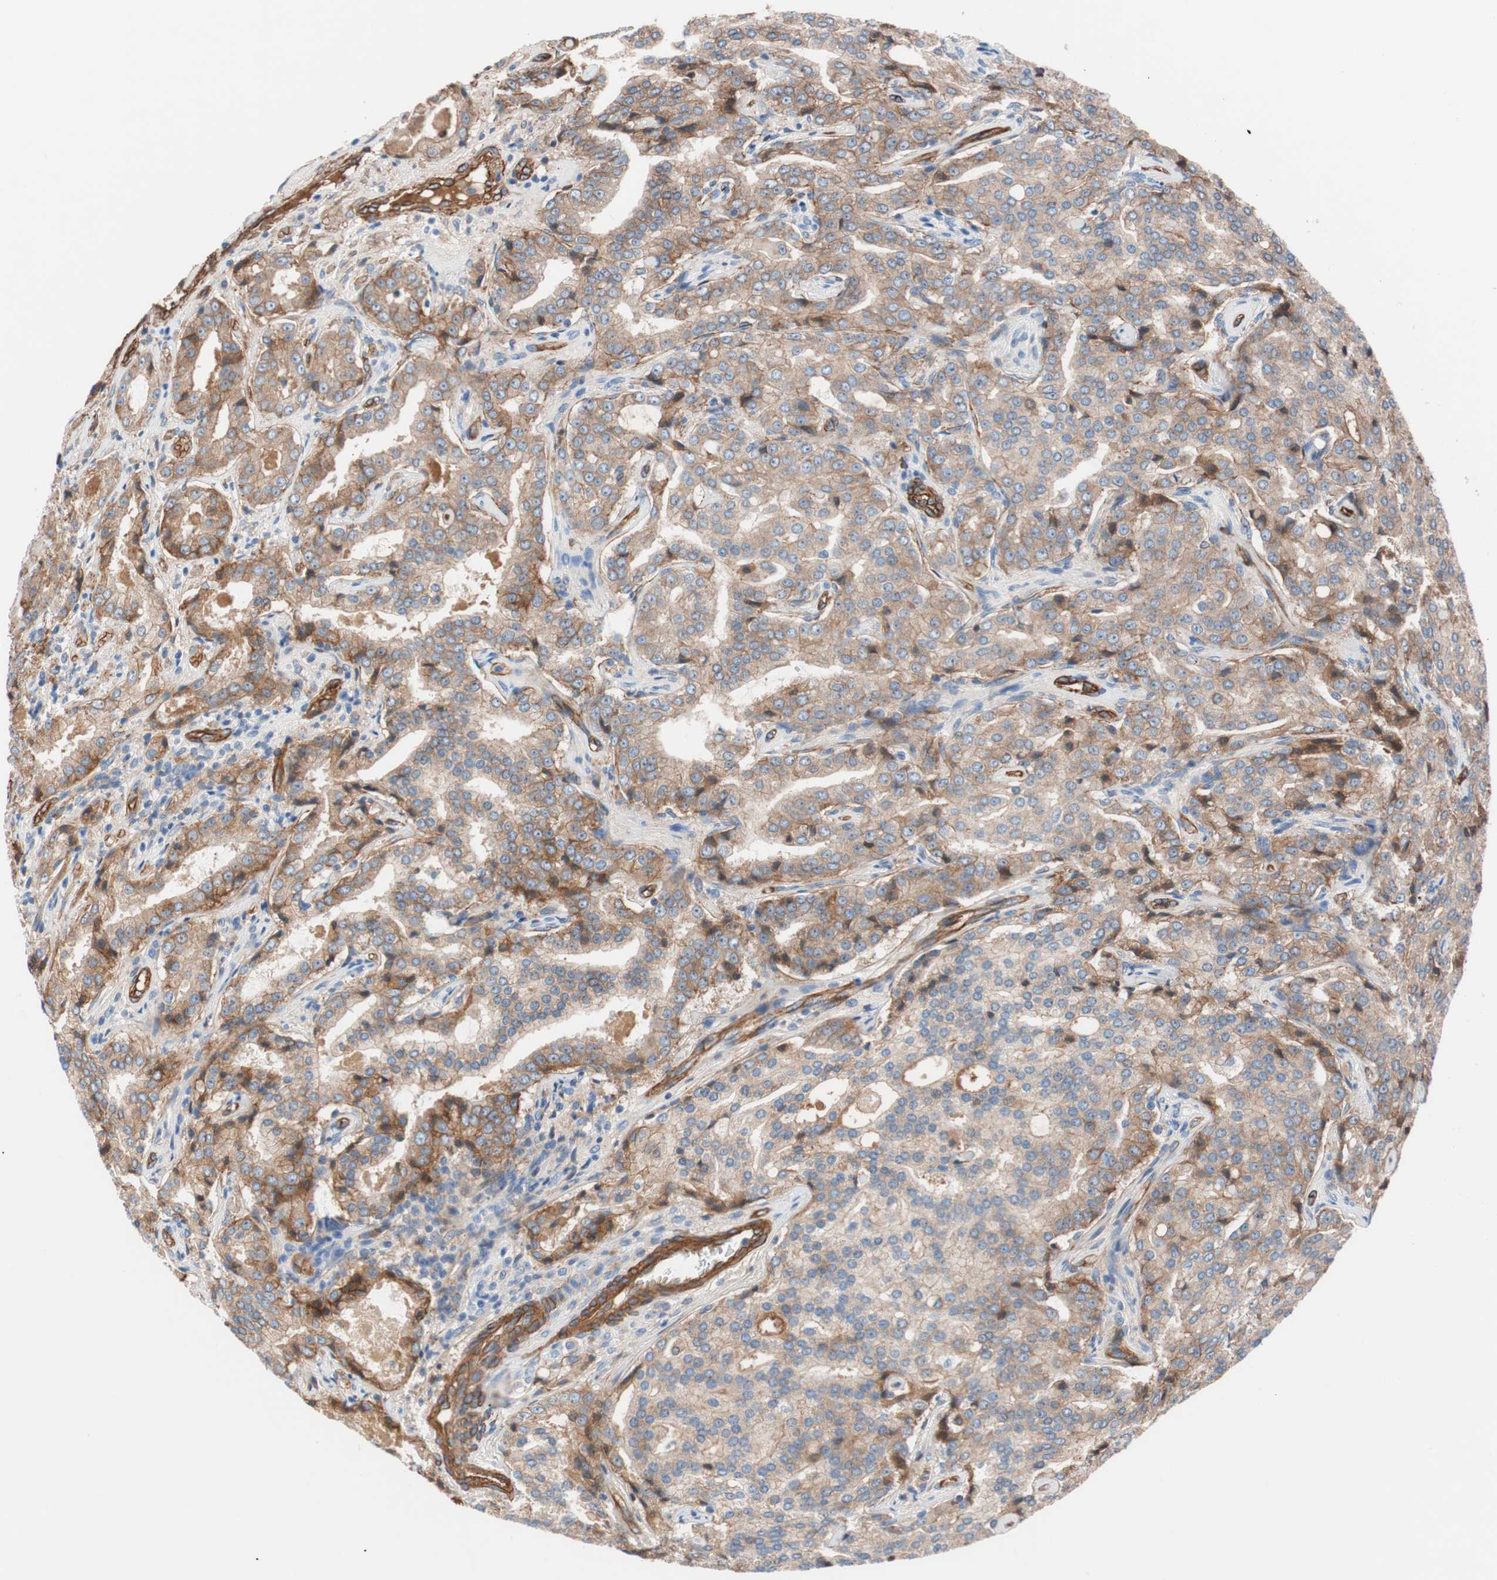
{"staining": {"intensity": "moderate", "quantity": ">75%", "location": "cytoplasmic/membranous"}, "tissue": "prostate cancer", "cell_type": "Tumor cells", "image_type": "cancer", "snomed": [{"axis": "morphology", "description": "Adenocarcinoma, High grade"}, {"axis": "topography", "description": "Prostate"}], "caption": "This is a photomicrograph of immunohistochemistry (IHC) staining of prostate adenocarcinoma (high-grade), which shows moderate expression in the cytoplasmic/membranous of tumor cells.", "gene": "SPINT1", "patient": {"sex": "male", "age": 72}}